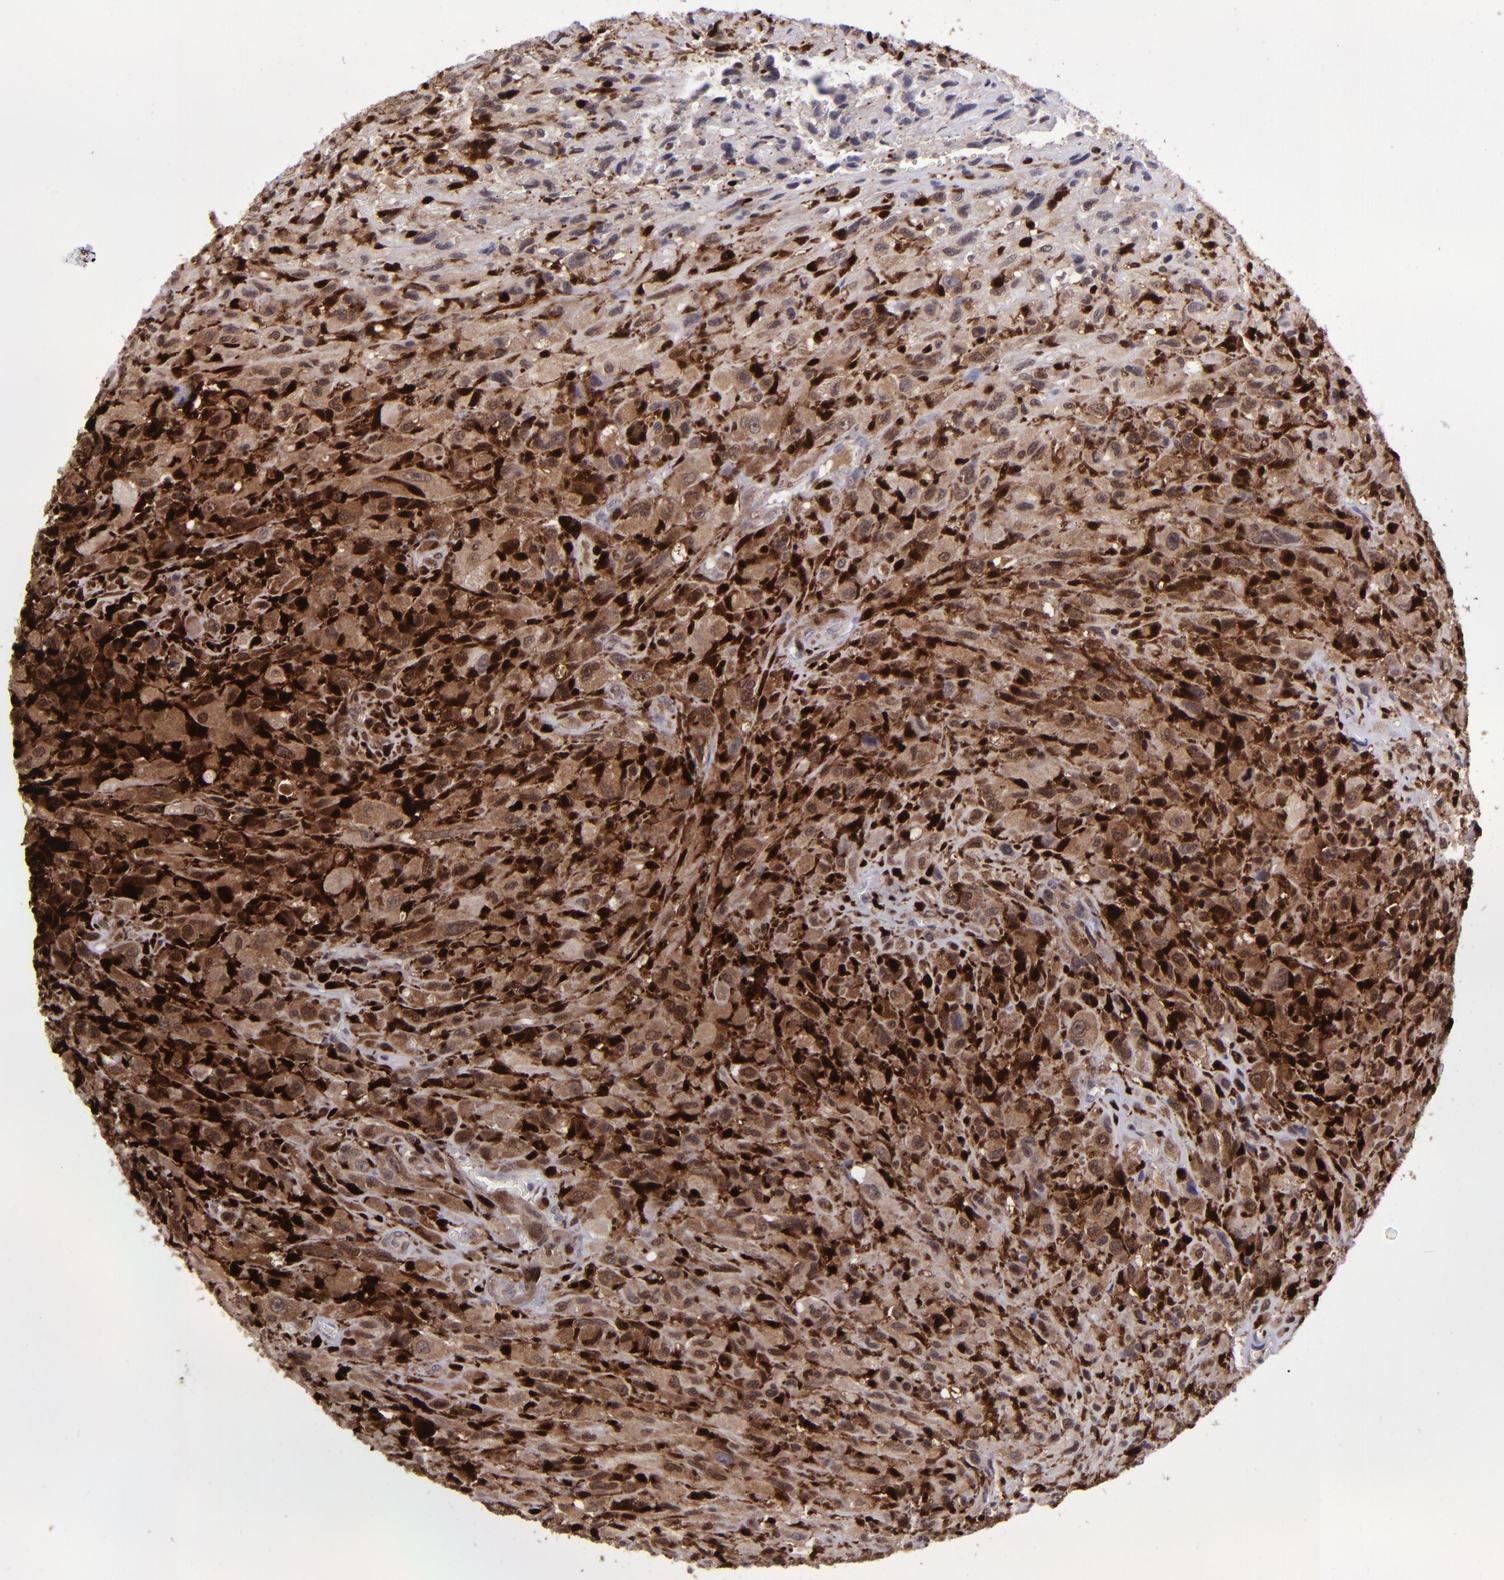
{"staining": {"intensity": "strong", "quantity": "25%-75%", "location": "cytoplasmic/membranous,nuclear"}, "tissue": "glioma", "cell_type": "Tumor cells", "image_type": "cancer", "snomed": [{"axis": "morphology", "description": "Glioma, malignant, High grade"}, {"axis": "topography", "description": "Brain"}], "caption": "Brown immunohistochemical staining in human glioma shows strong cytoplasmic/membranous and nuclear staining in about 25%-75% of tumor cells.", "gene": "TYMP", "patient": {"sex": "male", "age": 48}}